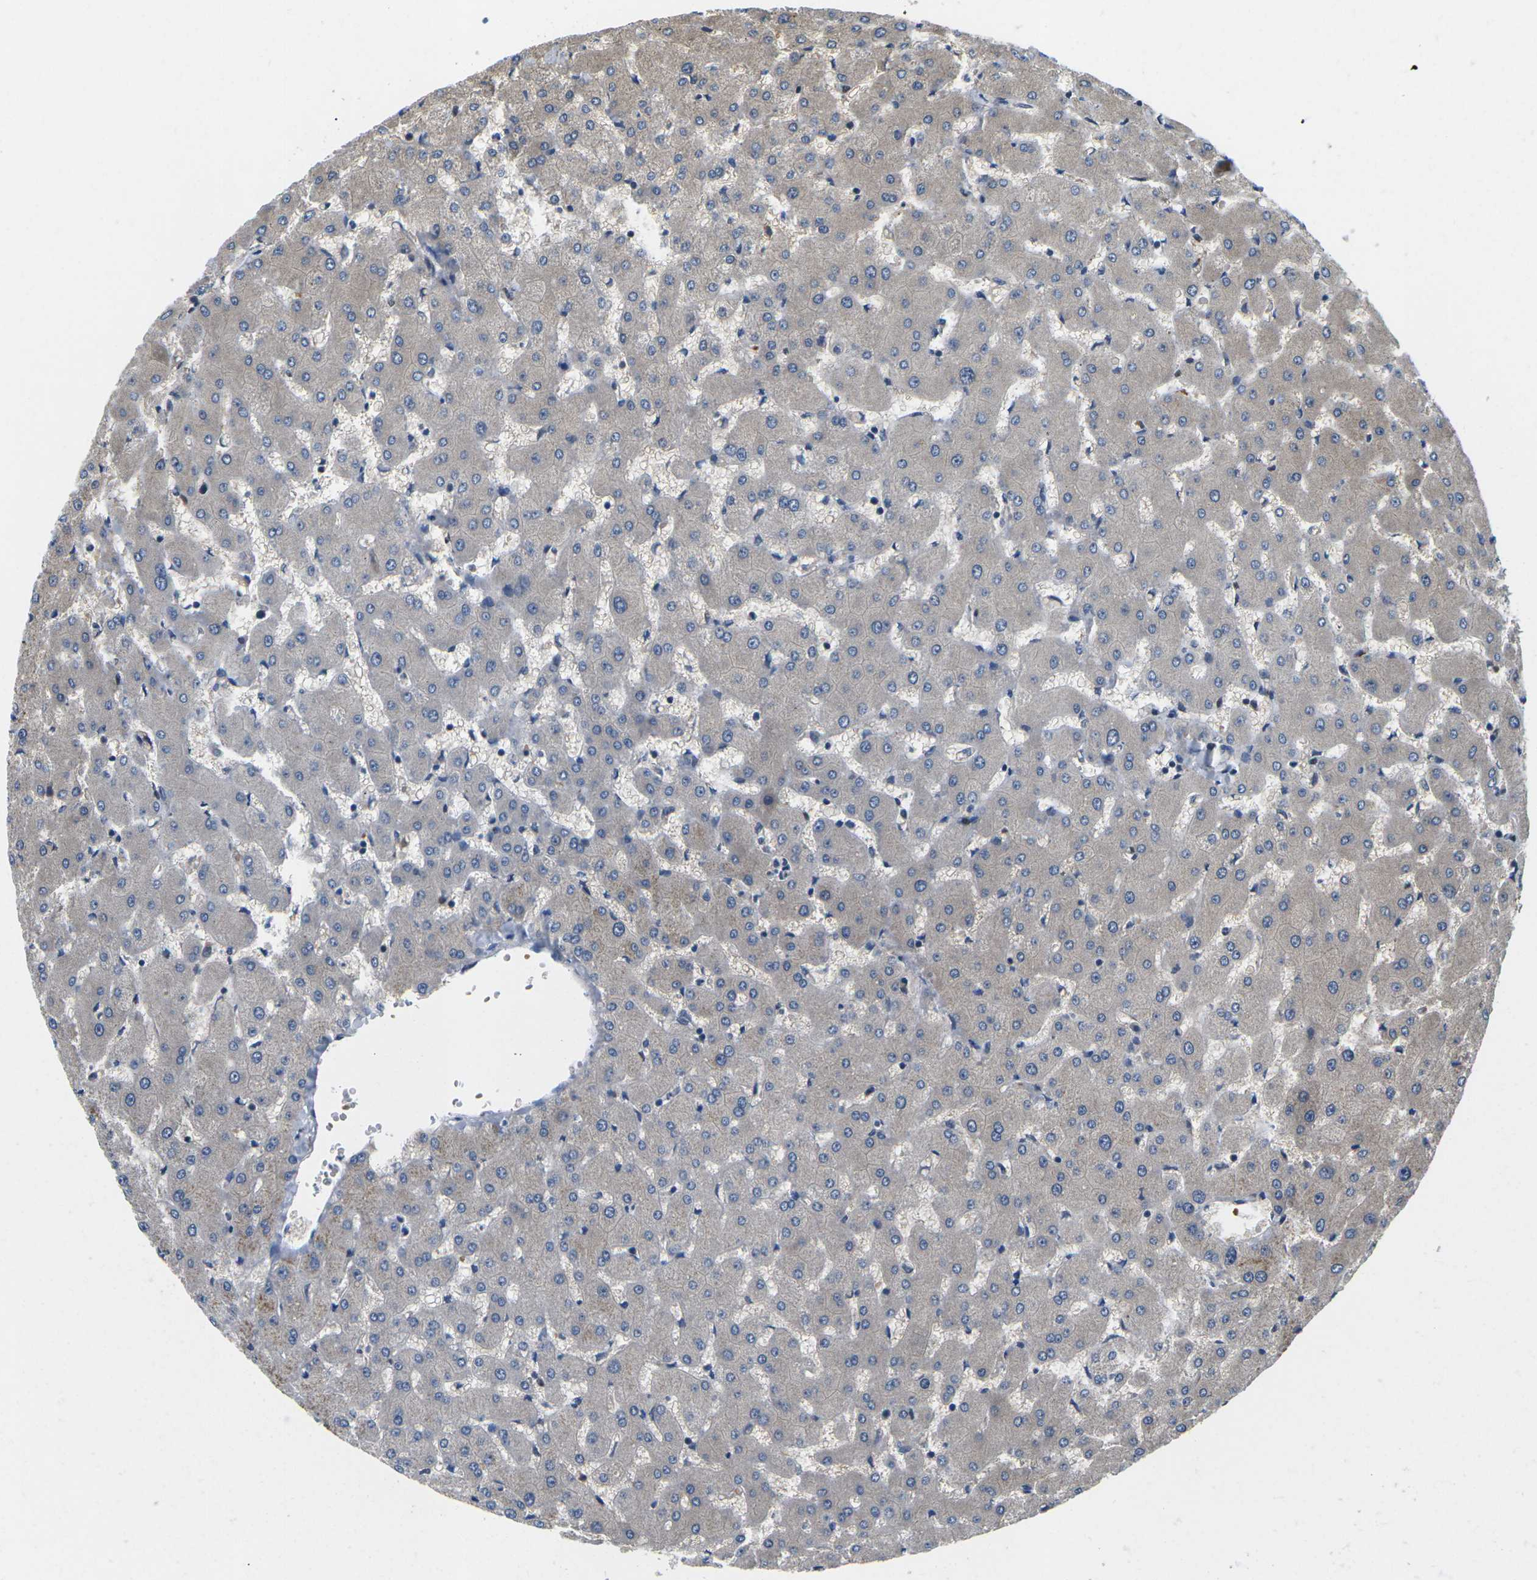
{"staining": {"intensity": "moderate", "quantity": "<25%", "location": "cytoplasmic/membranous,nuclear"}, "tissue": "liver", "cell_type": "Hepatocytes", "image_type": "normal", "snomed": [{"axis": "morphology", "description": "Normal tissue, NOS"}, {"axis": "topography", "description": "Liver"}], "caption": "Hepatocytes demonstrate low levels of moderate cytoplasmic/membranous,nuclear positivity in about <25% of cells in unremarkable human liver.", "gene": "ERBB4", "patient": {"sex": "female", "age": 63}}